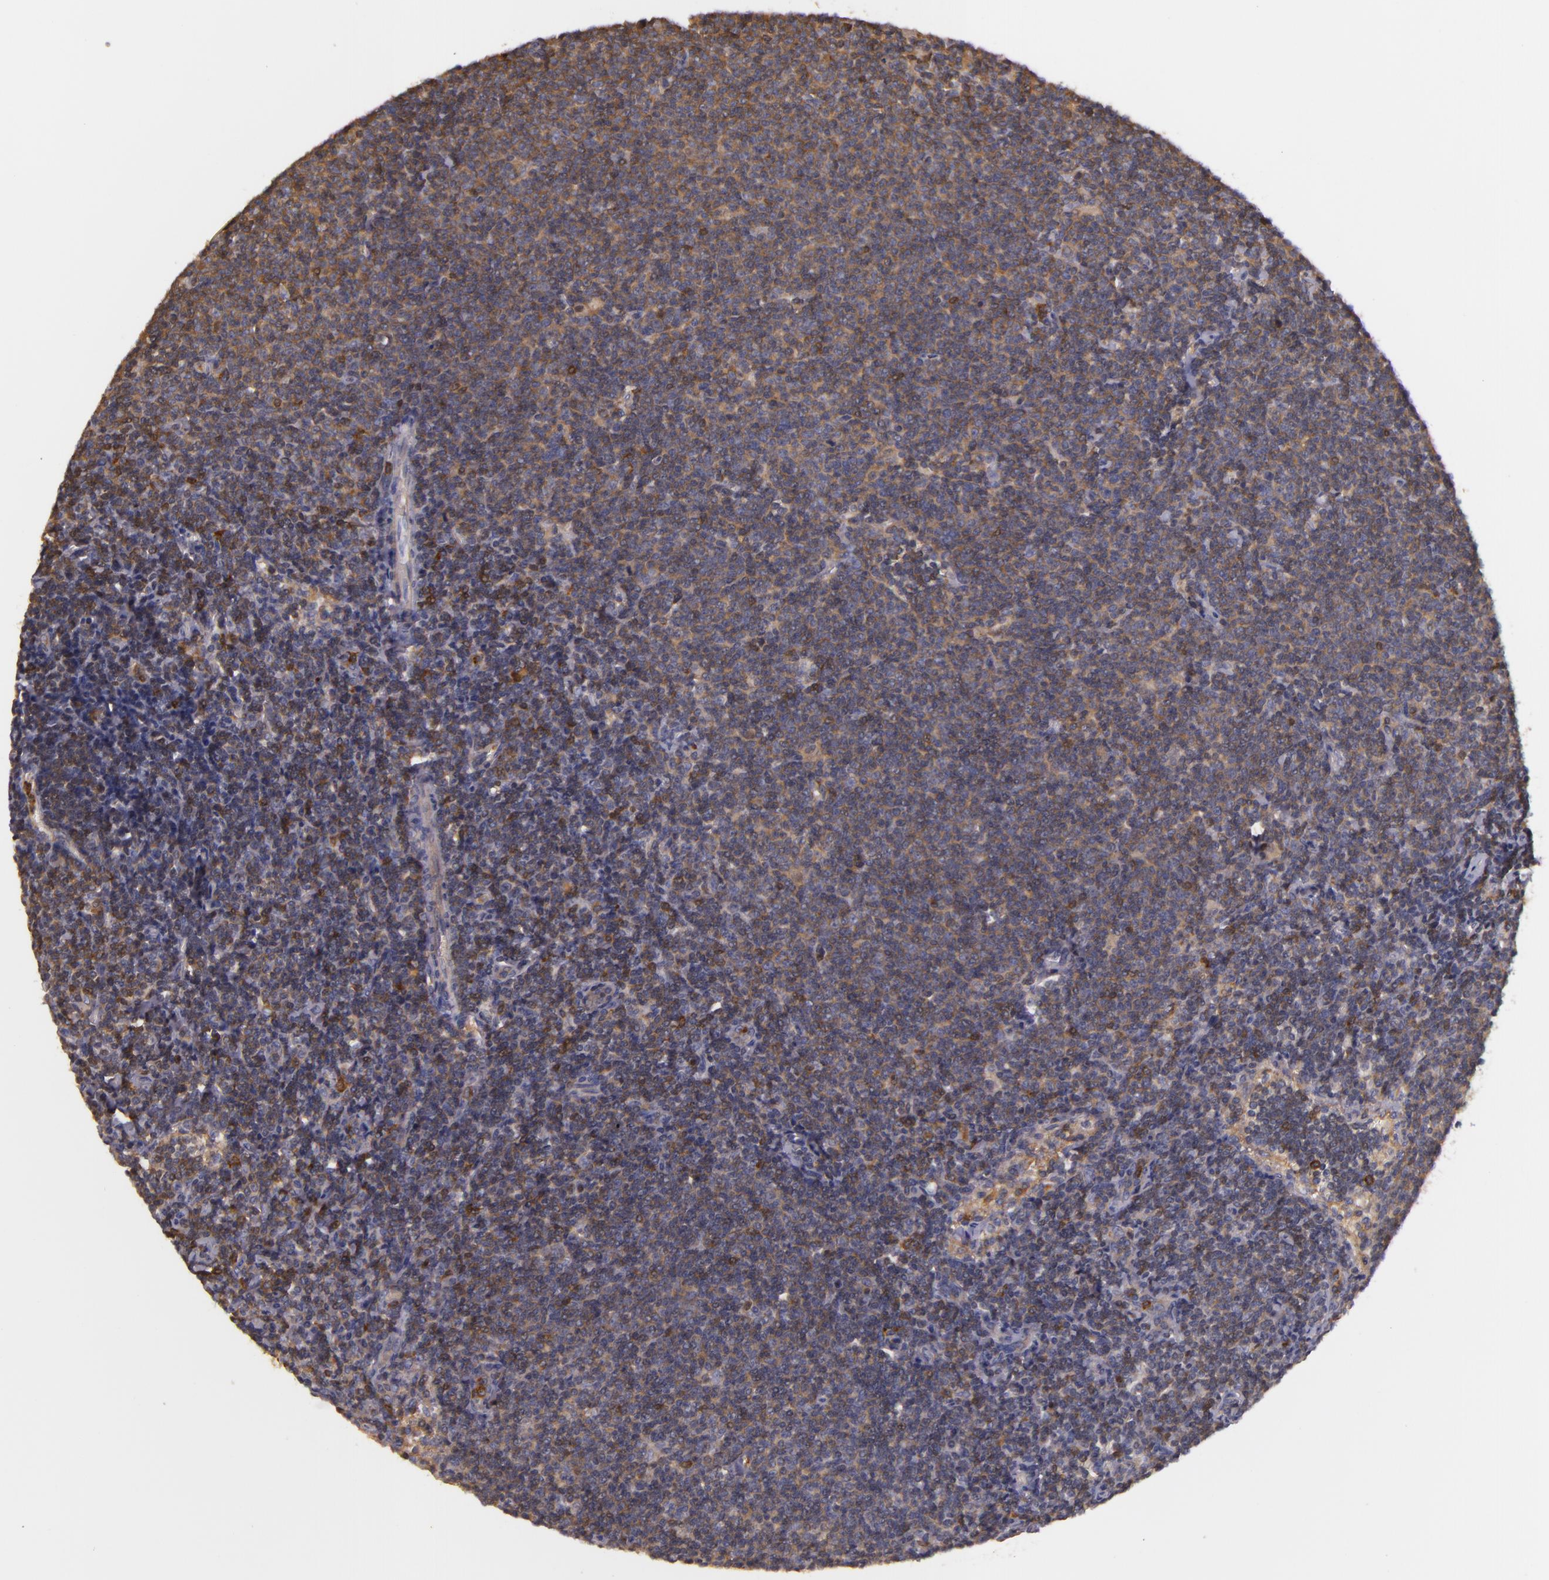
{"staining": {"intensity": "moderate", "quantity": ">75%", "location": "cytoplasmic/membranous"}, "tissue": "lymphoma", "cell_type": "Tumor cells", "image_type": "cancer", "snomed": [{"axis": "morphology", "description": "Malignant lymphoma, non-Hodgkin's type, Low grade"}, {"axis": "topography", "description": "Lymph node"}], "caption": "A micrograph showing moderate cytoplasmic/membranous expression in approximately >75% of tumor cells in malignant lymphoma, non-Hodgkin's type (low-grade), as visualized by brown immunohistochemical staining.", "gene": "TOM1", "patient": {"sex": "male", "age": 65}}